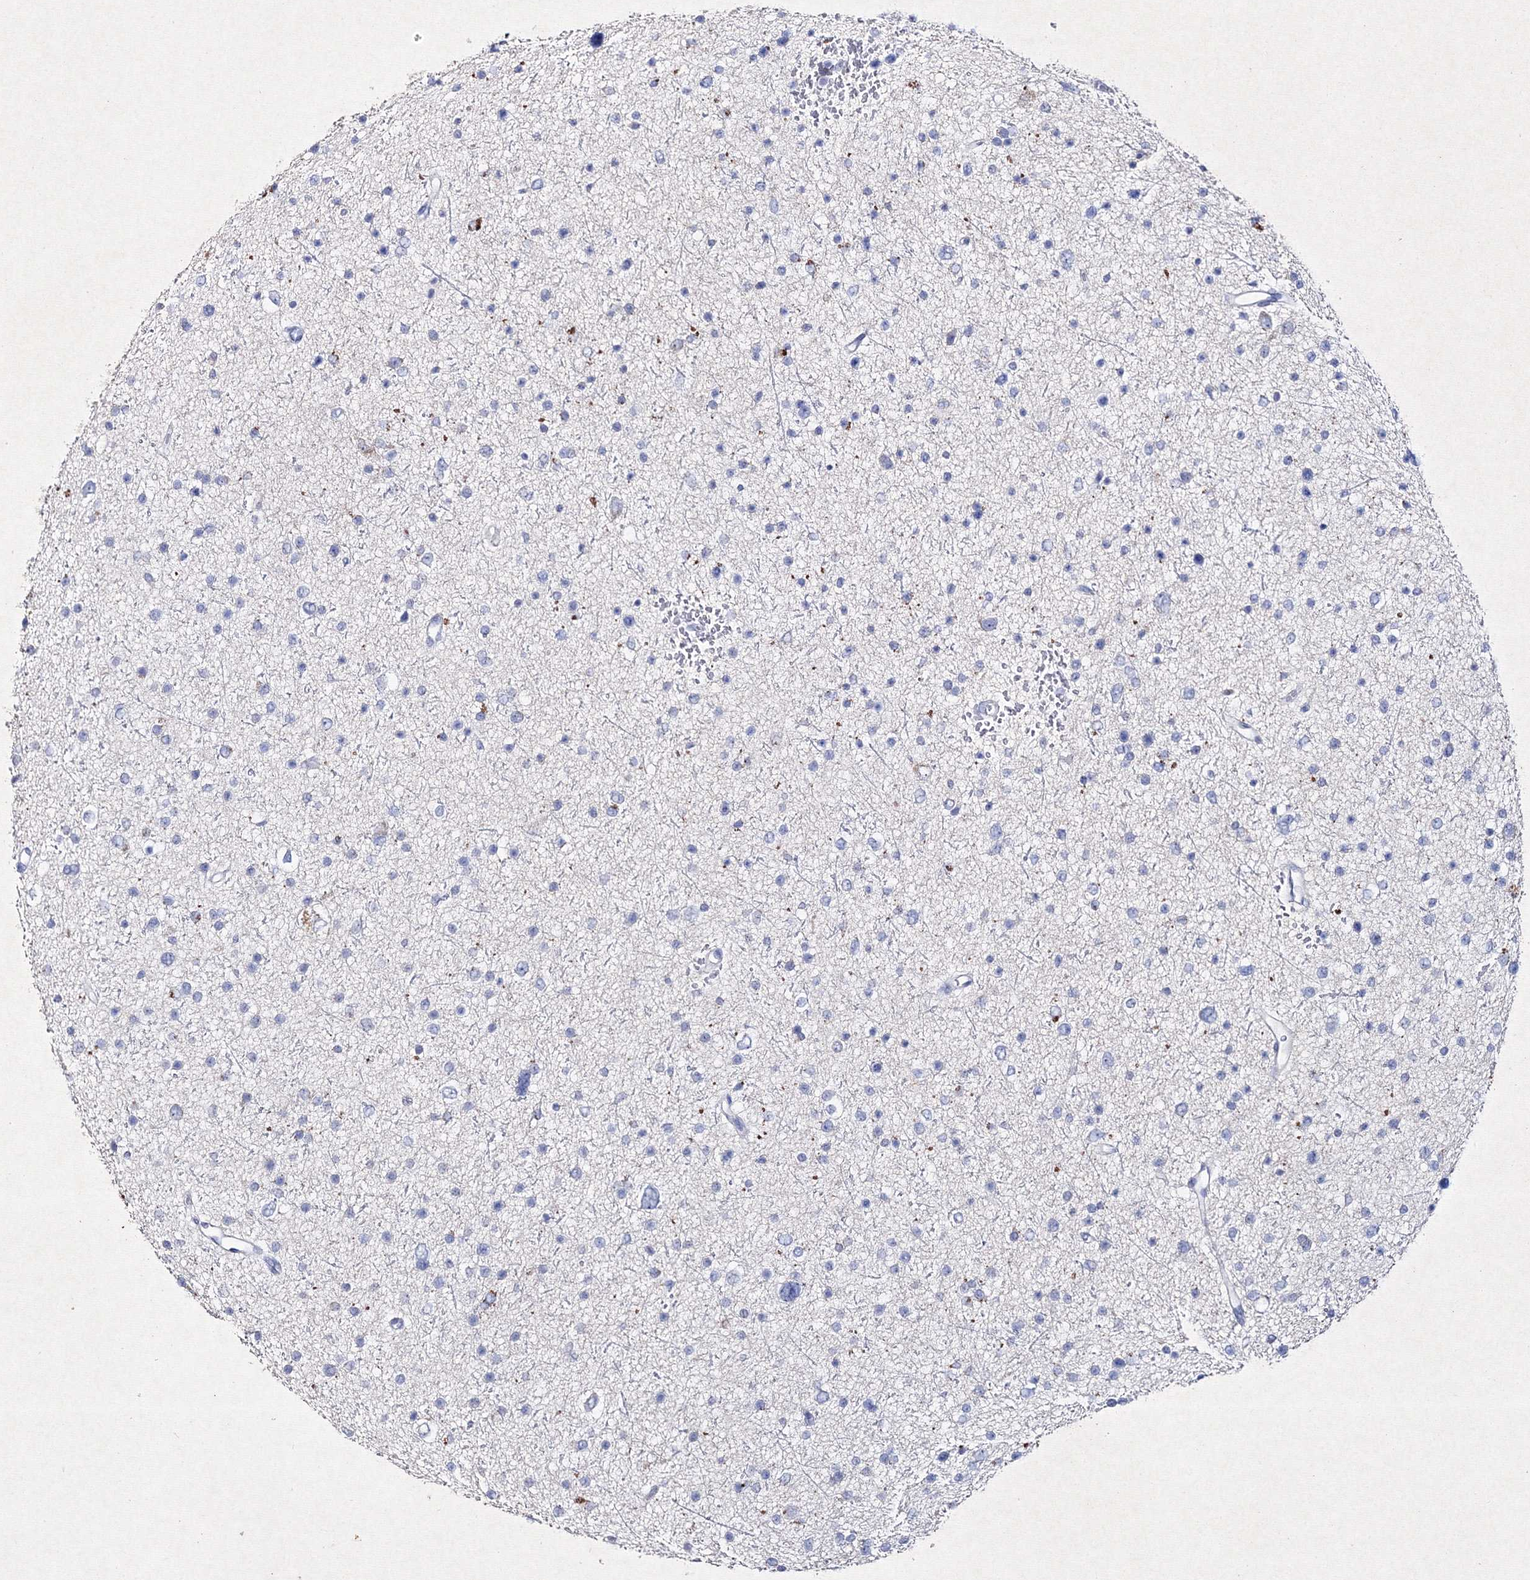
{"staining": {"intensity": "negative", "quantity": "none", "location": "none"}, "tissue": "glioma", "cell_type": "Tumor cells", "image_type": "cancer", "snomed": [{"axis": "morphology", "description": "Glioma, malignant, Low grade"}, {"axis": "topography", "description": "Brain"}], "caption": "Immunohistochemistry histopathology image of human malignant glioma (low-grade) stained for a protein (brown), which shows no positivity in tumor cells. The staining was performed using DAB (3,3'-diaminobenzidine) to visualize the protein expression in brown, while the nuclei were stained in blue with hematoxylin (Magnification: 20x).", "gene": "SMIM29", "patient": {"sex": "female", "age": 37}}